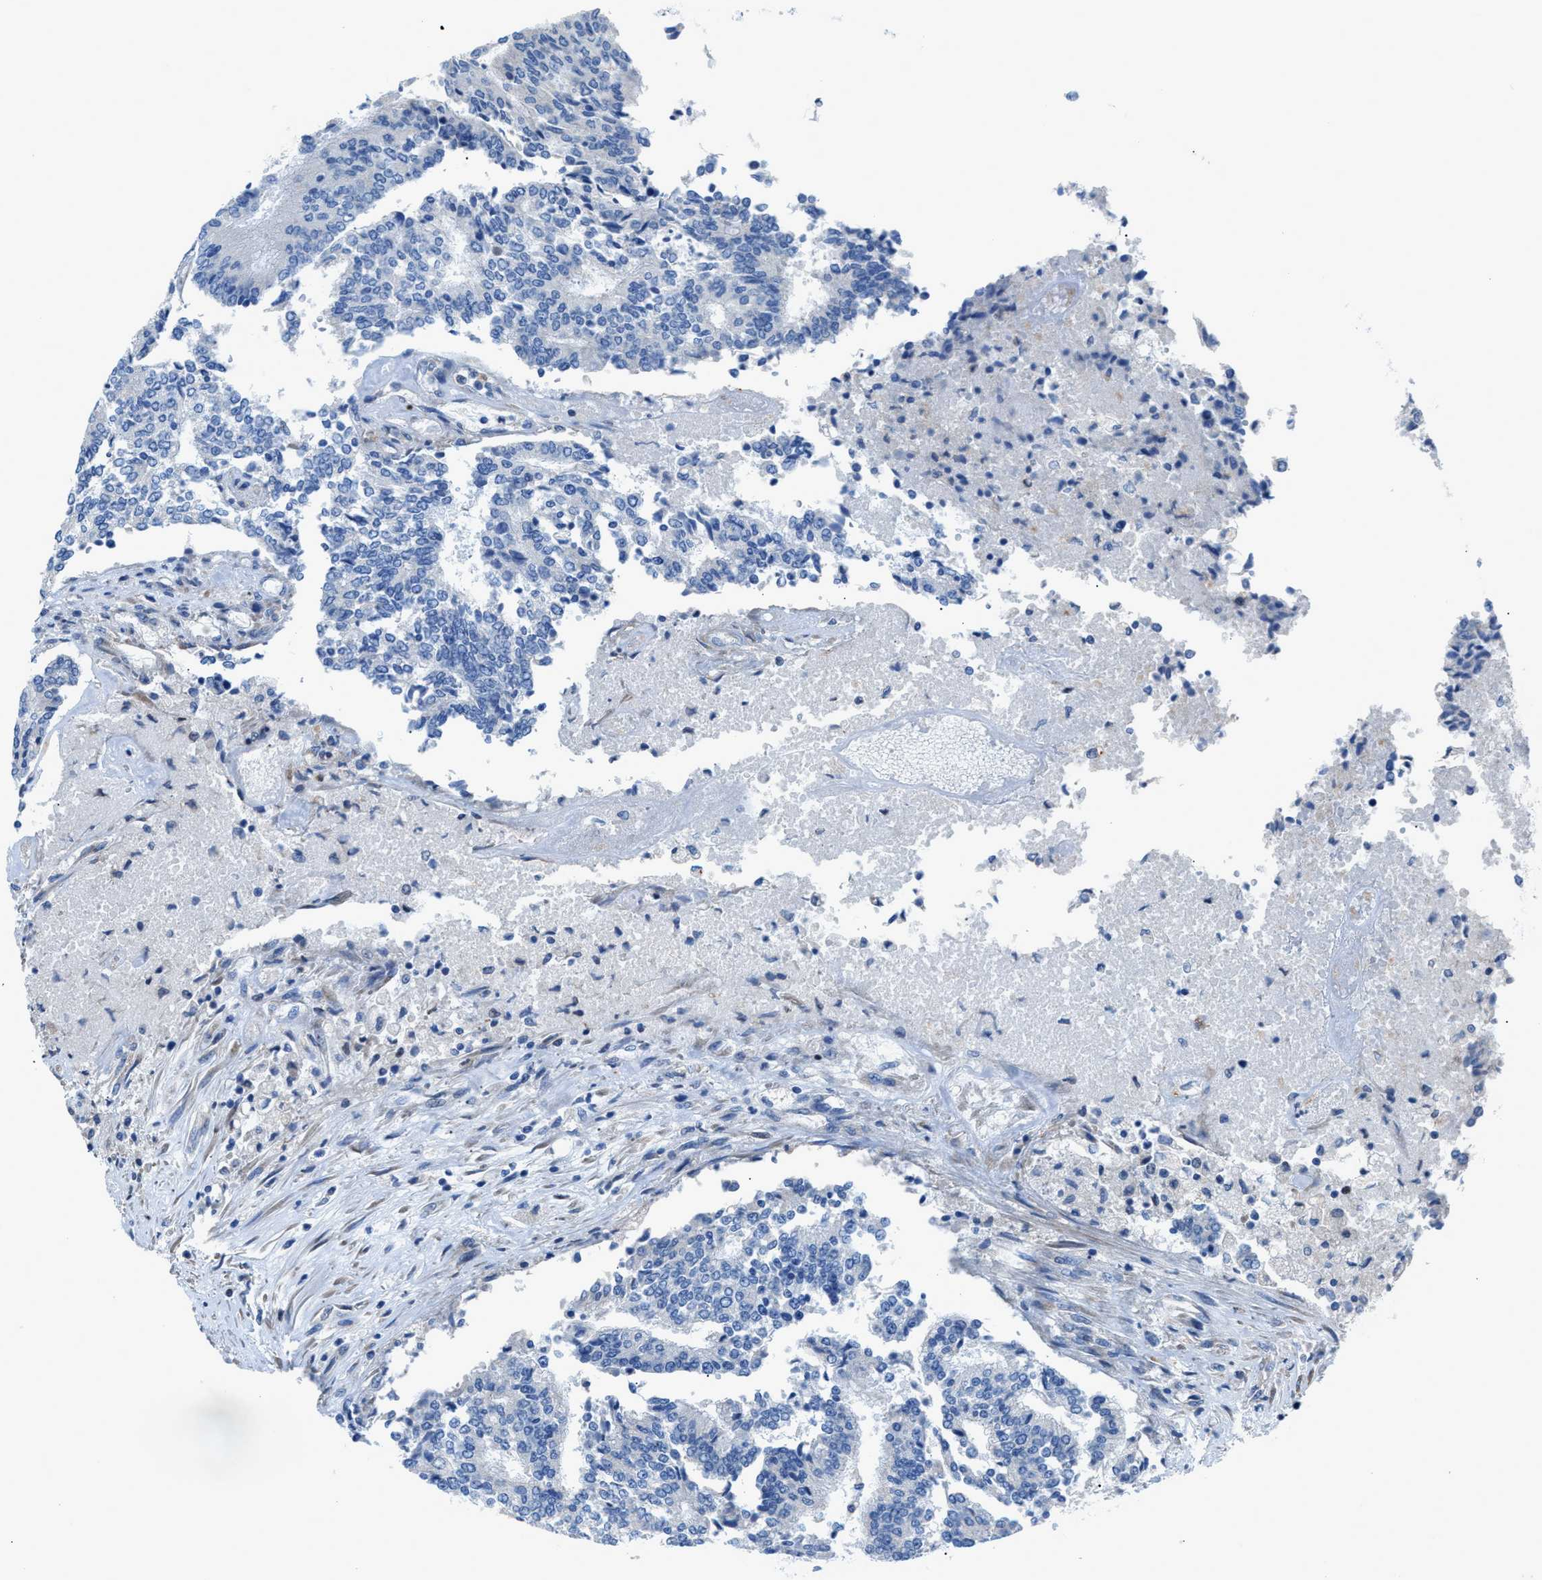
{"staining": {"intensity": "negative", "quantity": "none", "location": "none"}, "tissue": "prostate cancer", "cell_type": "Tumor cells", "image_type": "cancer", "snomed": [{"axis": "morphology", "description": "Normal tissue, NOS"}, {"axis": "morphology", "description": "Adenocarcinoma, High grade"}, {"axis": "topography", "description": "Prostate"}, {"axis": "topography", "description": "Seminal veicle"}], "caption": "Tumor cells are negative for protein expression in human prostate cancer. (Brightfield microscopy of DAB immunohistochemistry (IHC) at high magnification).", "gene": "ITPR1", "patient": {"sex": "male", "age": 55}}